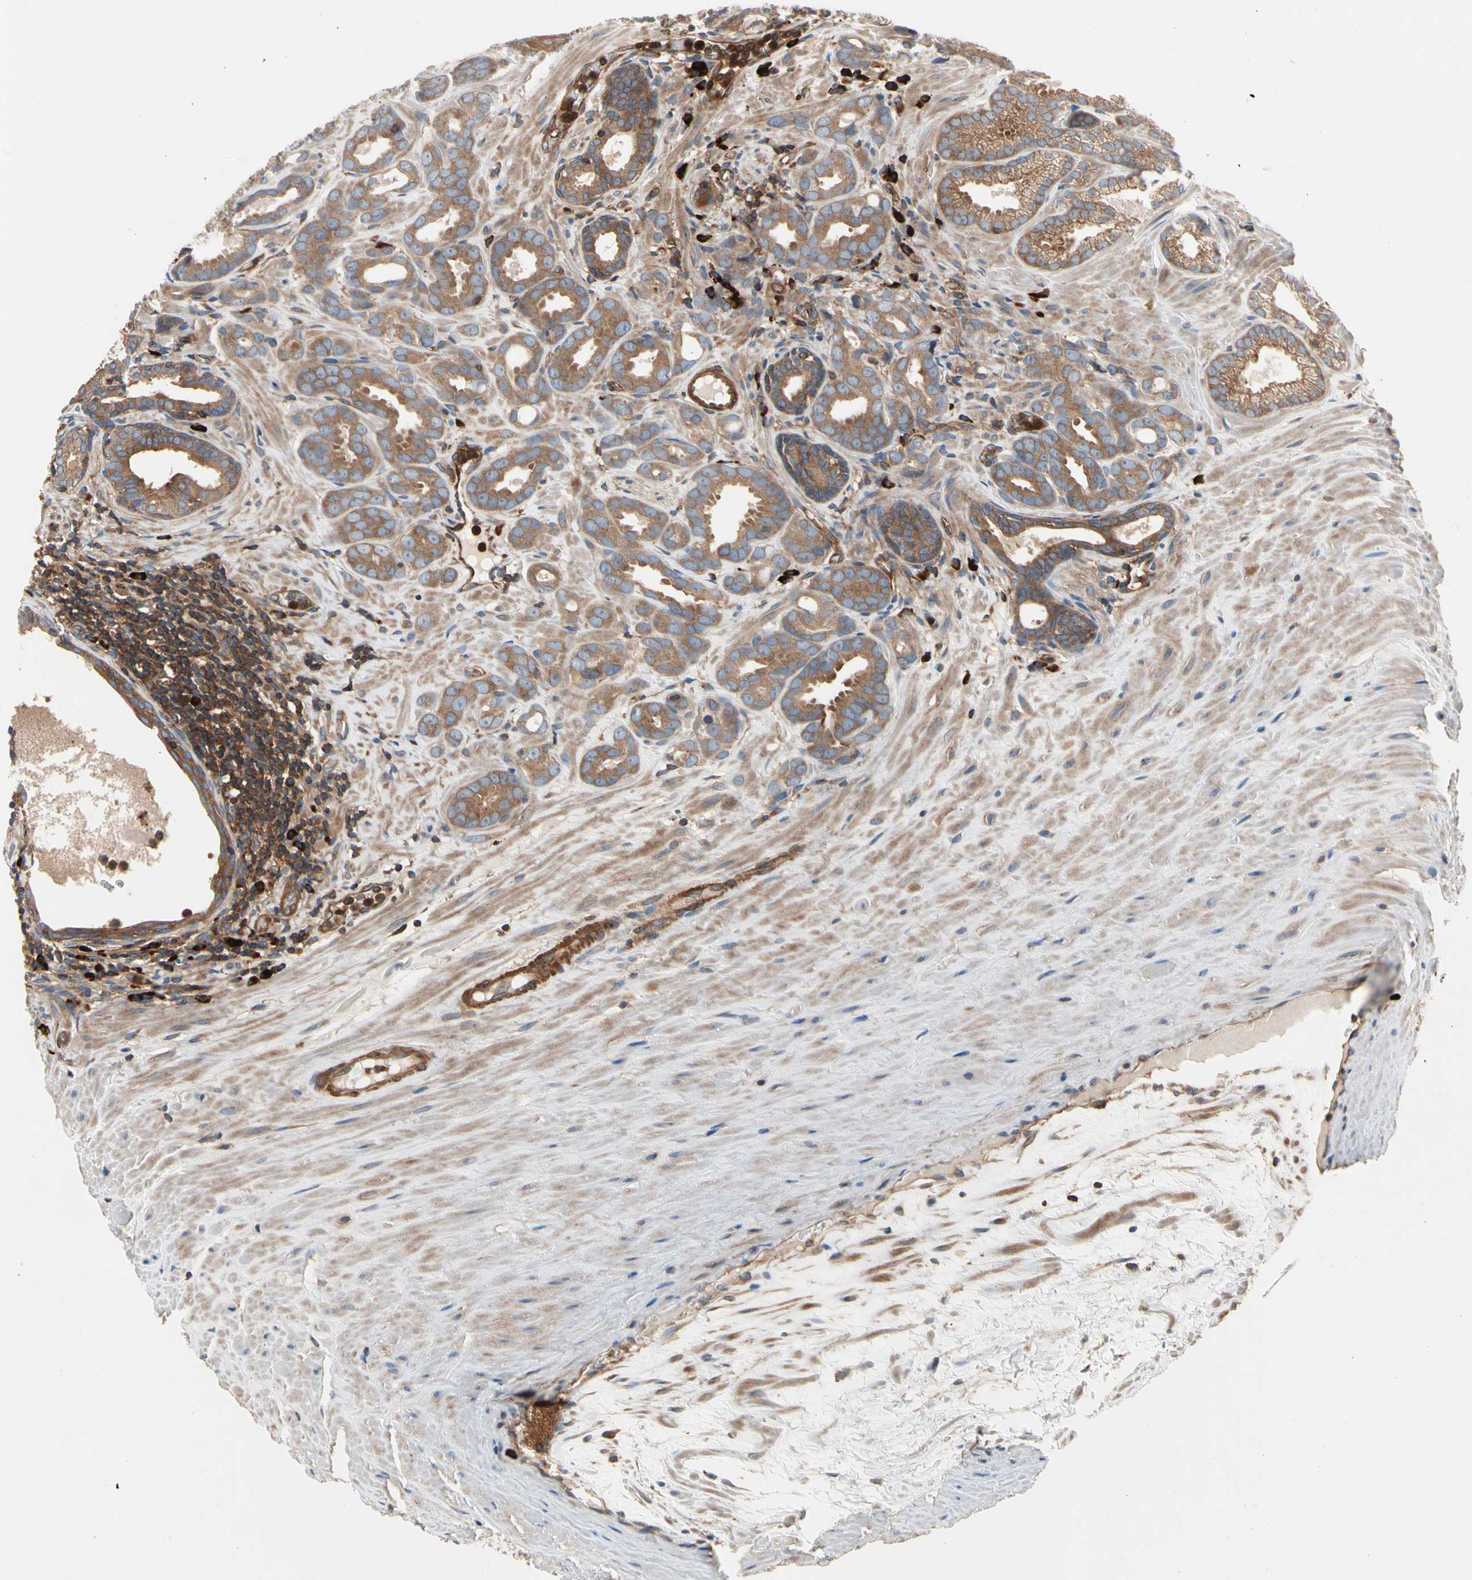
{"staining": {"intensity": "moderate", "quantity": ">75%", "location": "cytoplasmic/membranous"}, "tissue": "prostate cancer", "cell_type": "Tumor cells", "image_type": "cancer", "snomed": [{"axis": "morphology", "description": "Adenocarcinoma, Low grade"}, {"axis": "topography", "description": "Prostate"}], "caption": "An image of prostate cancer (adenocarcinoma (low-grade)) stained for a protein displays moderate cytoplasmic/membranous brown staining in tumor cells. (Stains: DAB in brown, nuclei in blue, Microscopy: brightfield microscopy at high magnification).", "gene": "ROCK1", "patient": {"sex": "male", "age": 57}}